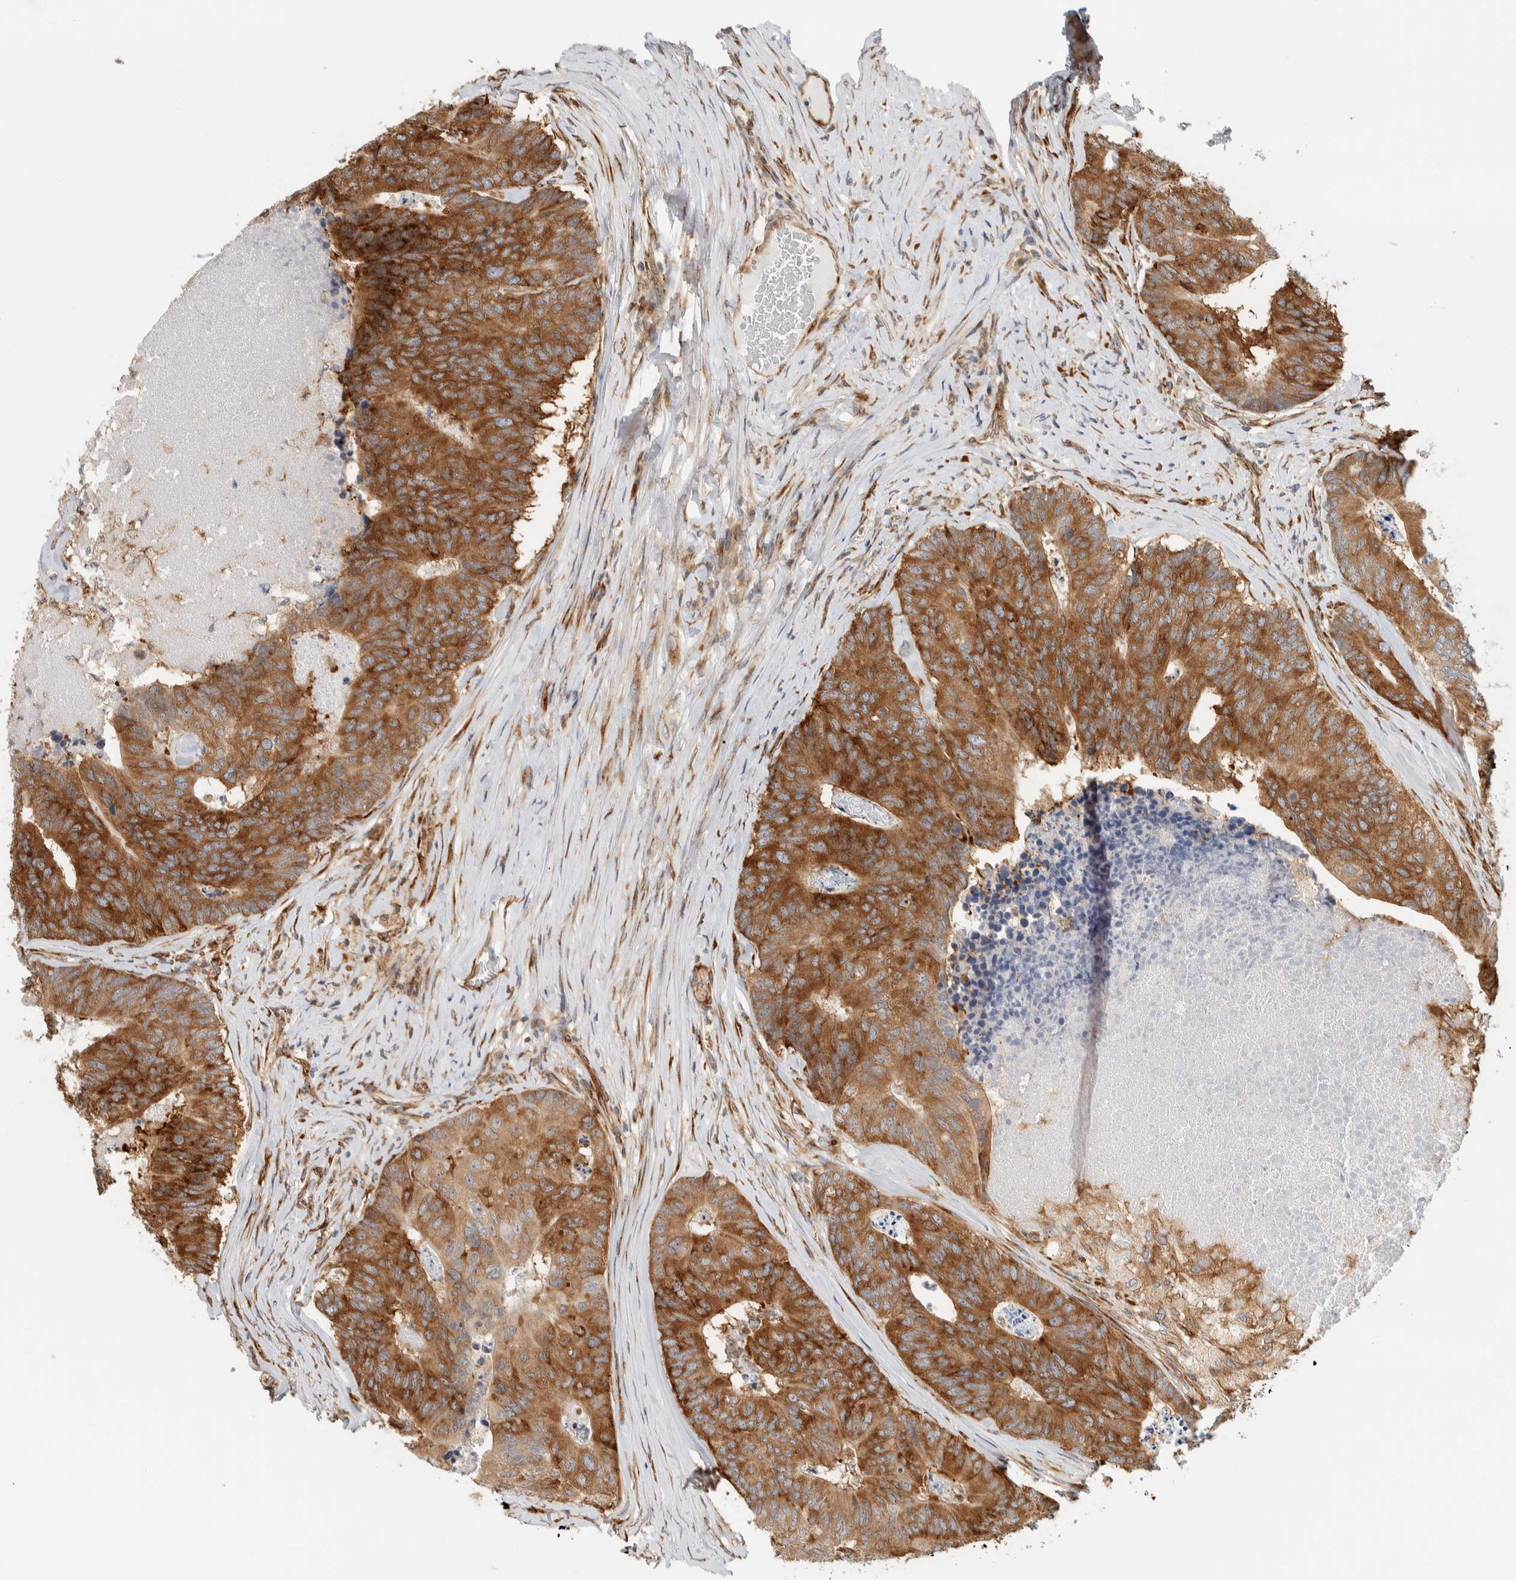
{"staining": {"intensity": "strong", "quantity": ">75%", "location": "cytoplasmic/membranous"}, "tissue": "colorectal cancer", "cell_type": "Tumor cells", "image_type": "cancer", "snomed": [{"axis": "morphology", "description": "Adenocarcinoma, NOS"}, {"axis": "topography", "description": "Colon"}], "caption": "DAB (3,3'-diaminobenzidine) immunohistochemical staining of human colorectal cancer (adenocarcinoma) displays strong cytoplasmic/membranous protein staining in about >75% of tumor cells. The staining was performed using DAB to visualize the protein expression in brown, while the nuclei were stained in blue with hematoxylin (Magnification: 20x).", "gene": "LLGL2", "patient": {"sex": "female", "age": 67}}